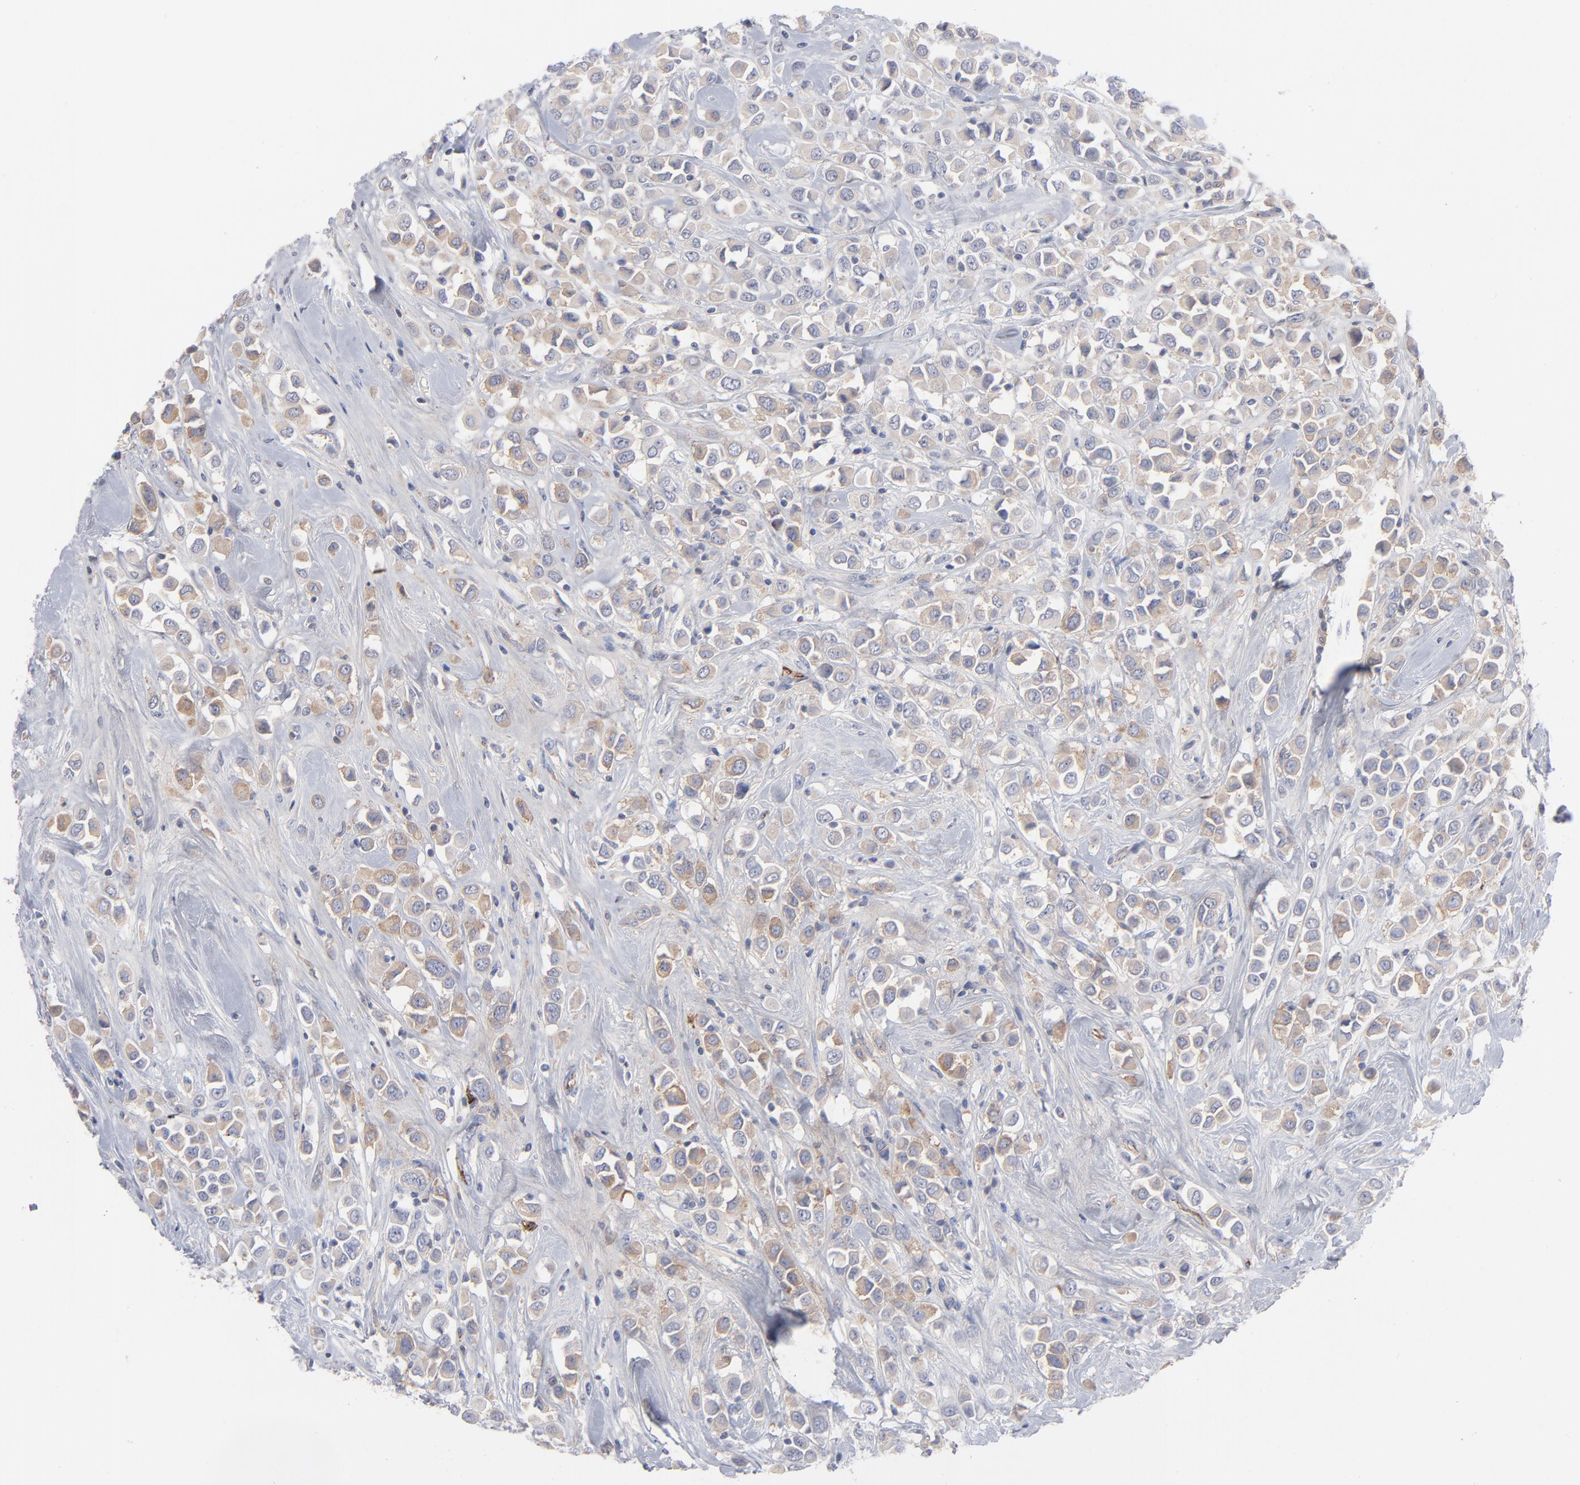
{"staining": {"intensity": "weak", "quantity": ">75%", "location": "cytoplasmic/membranous"}, "tissue": "breast cancer", "cell_type": "Tumor cells", "image_type": "cancer", "snomed": [{"axis": "morphology", "description": "Duct carcinoma"}, {"axis": "topography", "description": "Breast"}], "caption": "The immunohistochemical stain labels weak cytoplasmic/membranous expression in tumor cells of breast cancer tissue.", "gene": "CCR3", "patient": {"sex": "female", "age": 61}}